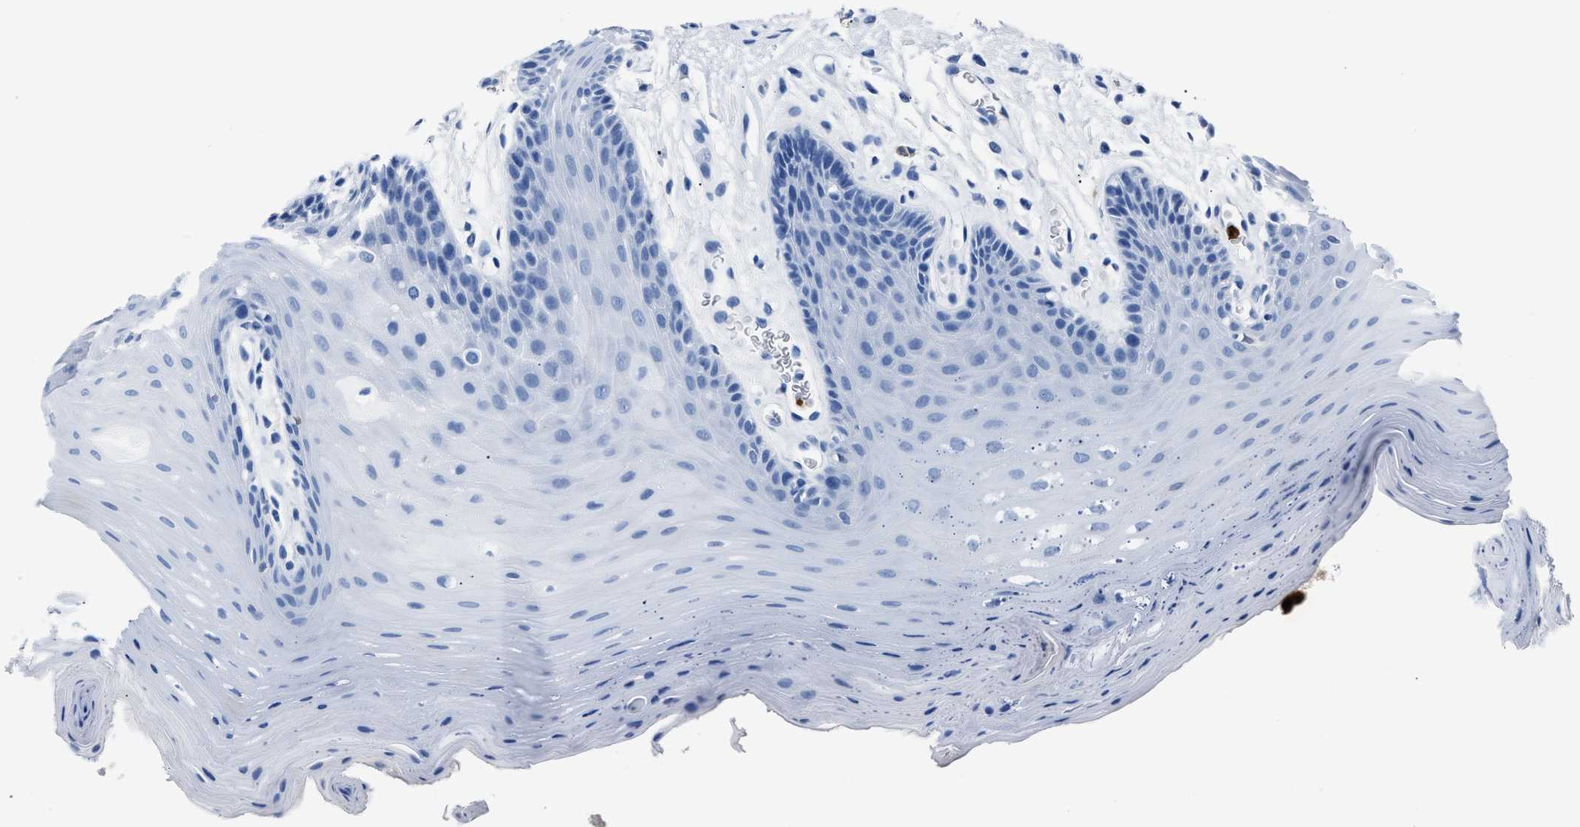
{"staining": {"intensity": "negative", "quantity": "none", "location": "none"}, "tissue": "oral mucosa", "cell_type": "Squamous epithelial cells", "image_type": "normal", "snomed": [{"axis": "morphology", "description": "Normal tissue, NOS"}, {"axis": "morphology", "description": "Squamous cell carcinoma, NOS"}, {"axis": "topography", "description": "Oral tissue"}, {"axis": "topography", "description": "Head-Neck"}], "caption": "Human oral mucosa stained for a protein using immunohistochemistry (IHC) shows no staining in squamous epithelial cells.", "gene": "S100P", "patient": {"sex": "male", "age": 71}}